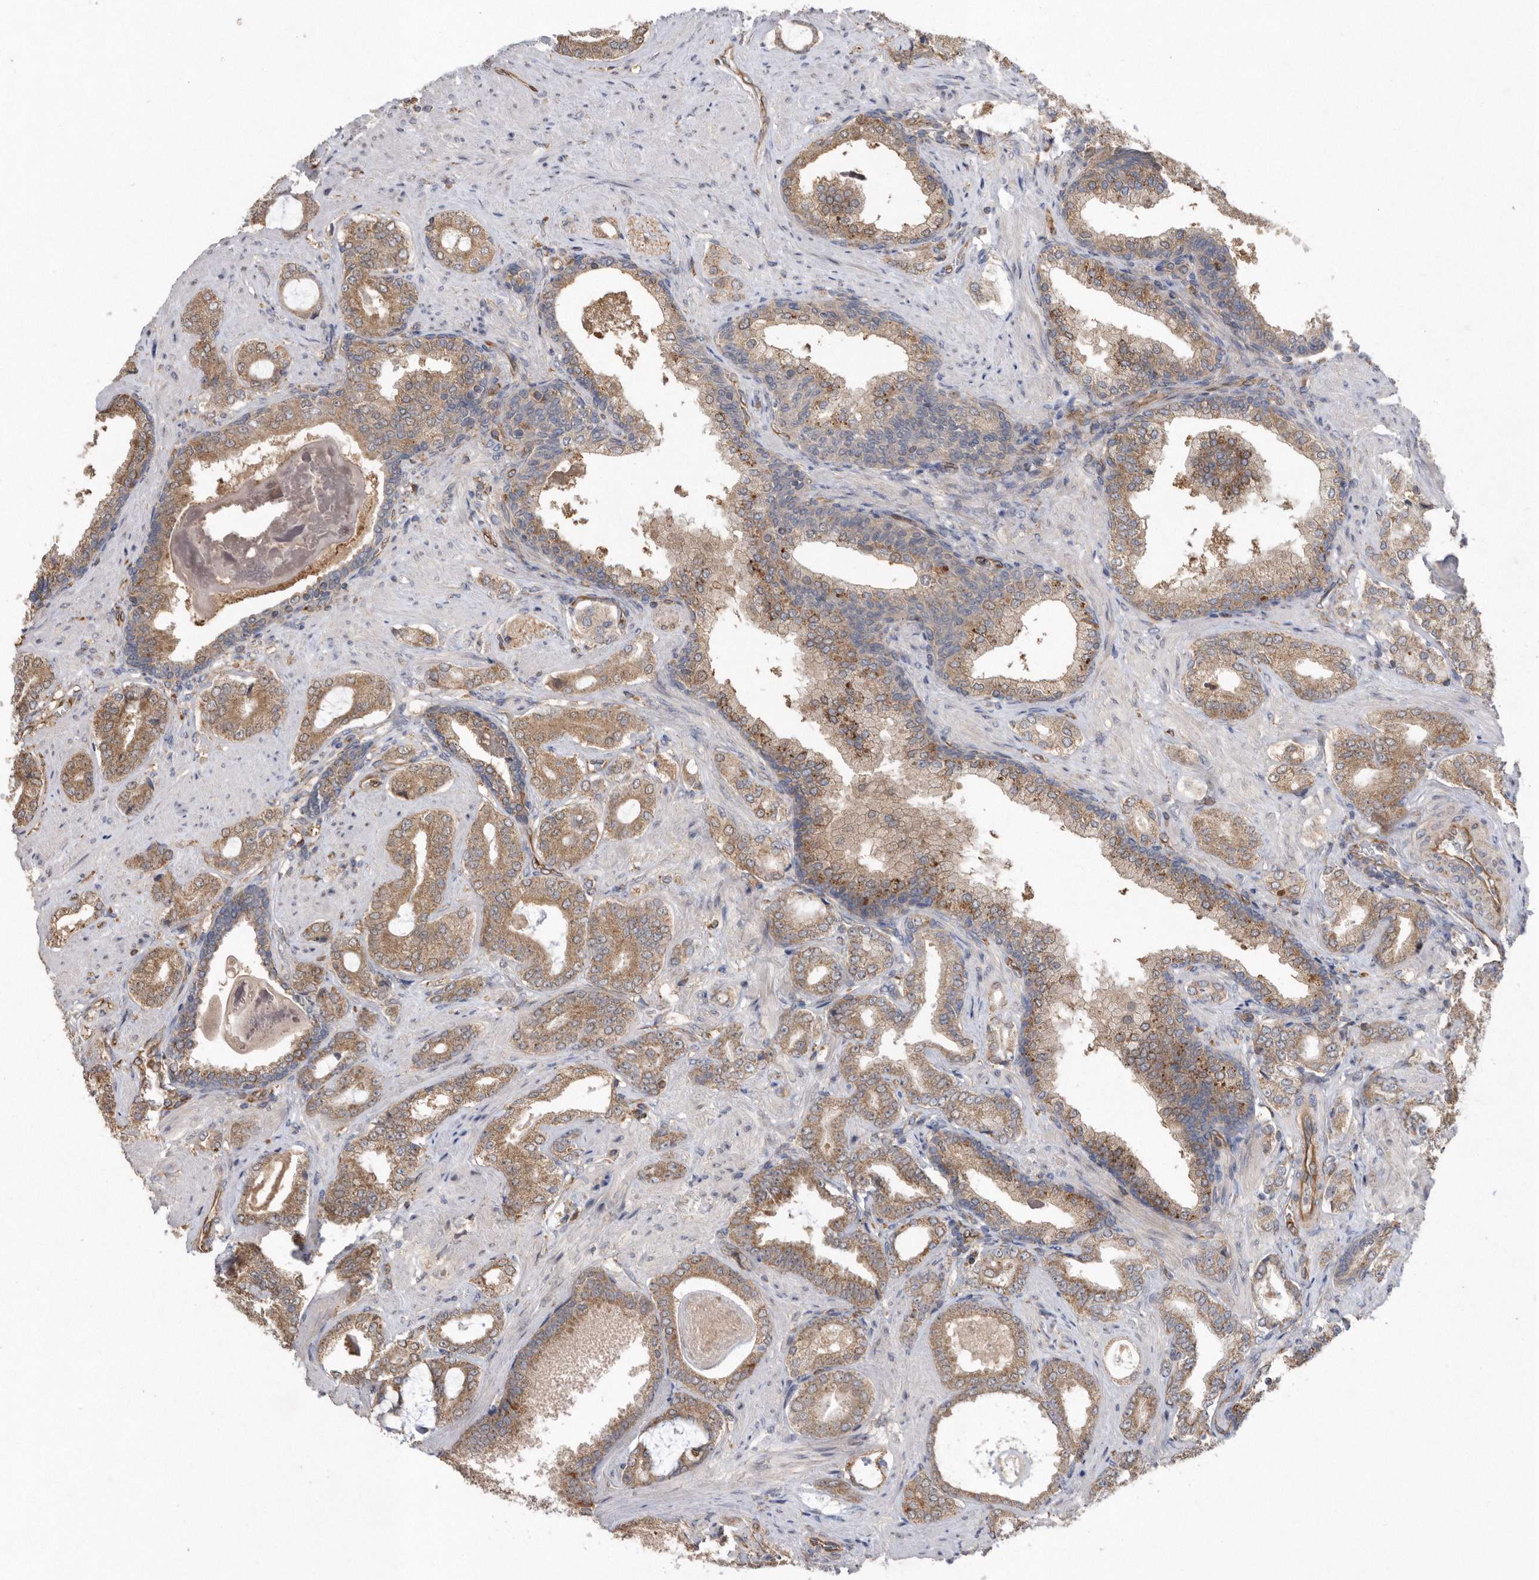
{"staining": {"intensity": "moderate", "quantity": ">75%", "location": "cytoplasmic/membranous"}, "tissue": "prostate cancer", "cell_type": "Tumor cells", "image_type": "cancer", "snomed": [{"axis": "morphology", "description": "Adenocarcinoma, Low grade"}, {"axis": "topography", "description": "Prostate"}], "caption": "Moderate cytoplasmic/membranous protein staining is seen in approximately >75% of tumor cells in prostate cancer (adenocarcinoma (low-grade)).", "gene": "PON2", "patient": {"sex": "male", "age": 71}}